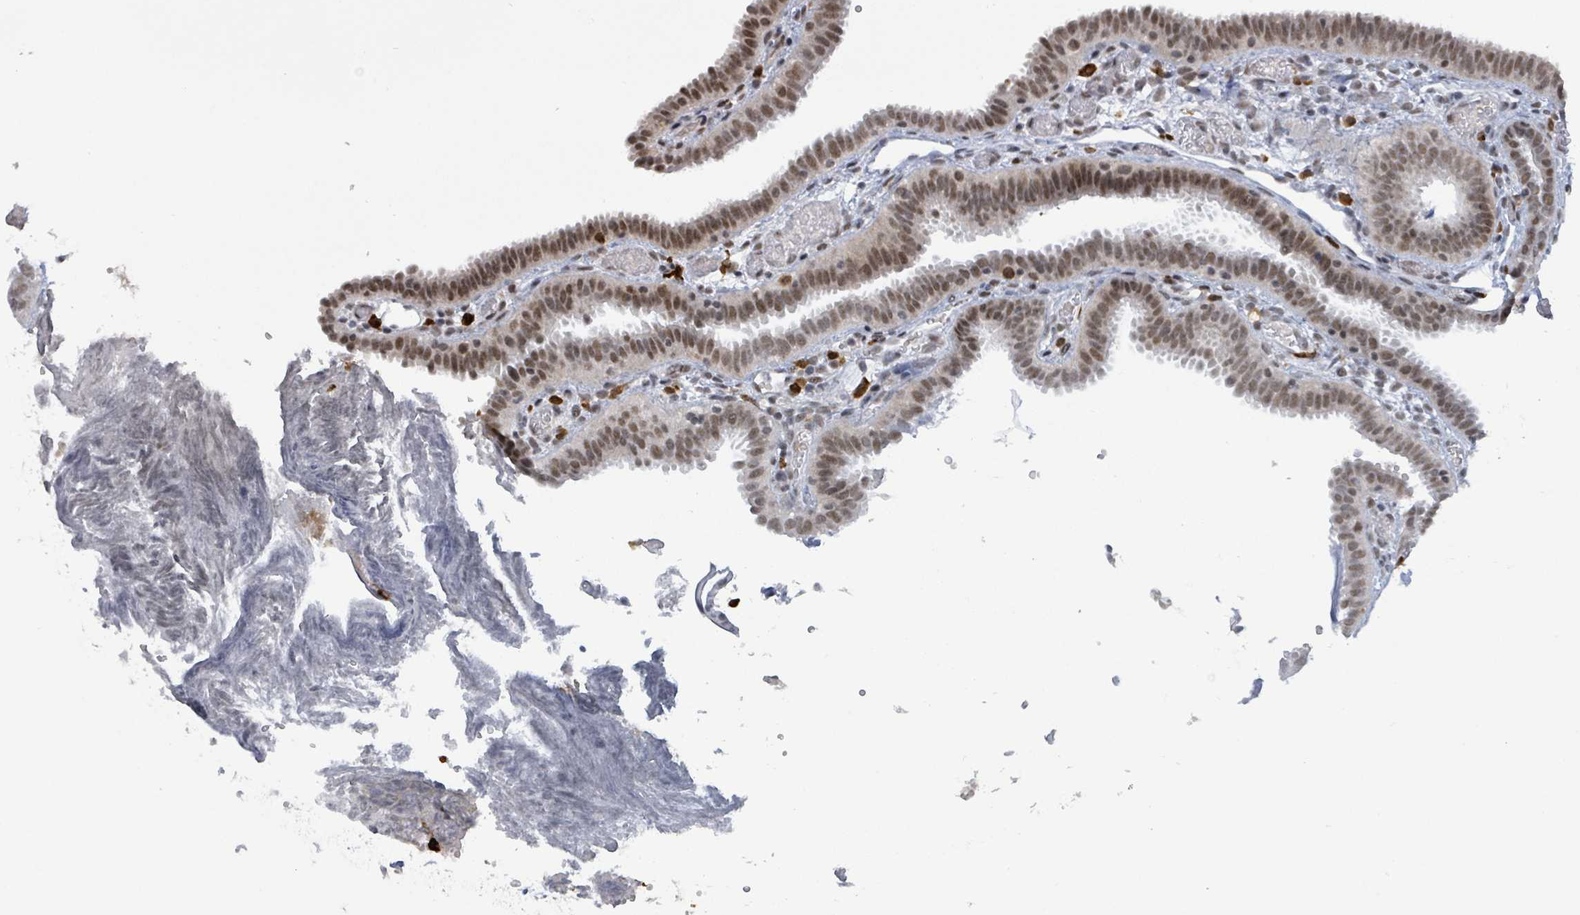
{"staining": {"intensity": "moderate", "quantity": ">75%", "location": "nuclear"}, "tissue": "fallopian tube", "cell_type": "Glandular cells", "image_type": "normal", "snomed": [{"axis": "morphology", "description": "Normal tissue, NOS"}, {"axis": "topography", "description": "Fallopian tube"}], "caption": "This micrograph shows immunohistochemistry (IHC) staining of normal human fallopian tube, with medium moderate nuclear staining in approximately >75% of glandular cells.", "gene": "BANP", "patient": {"sex": "female", "age": 37}}